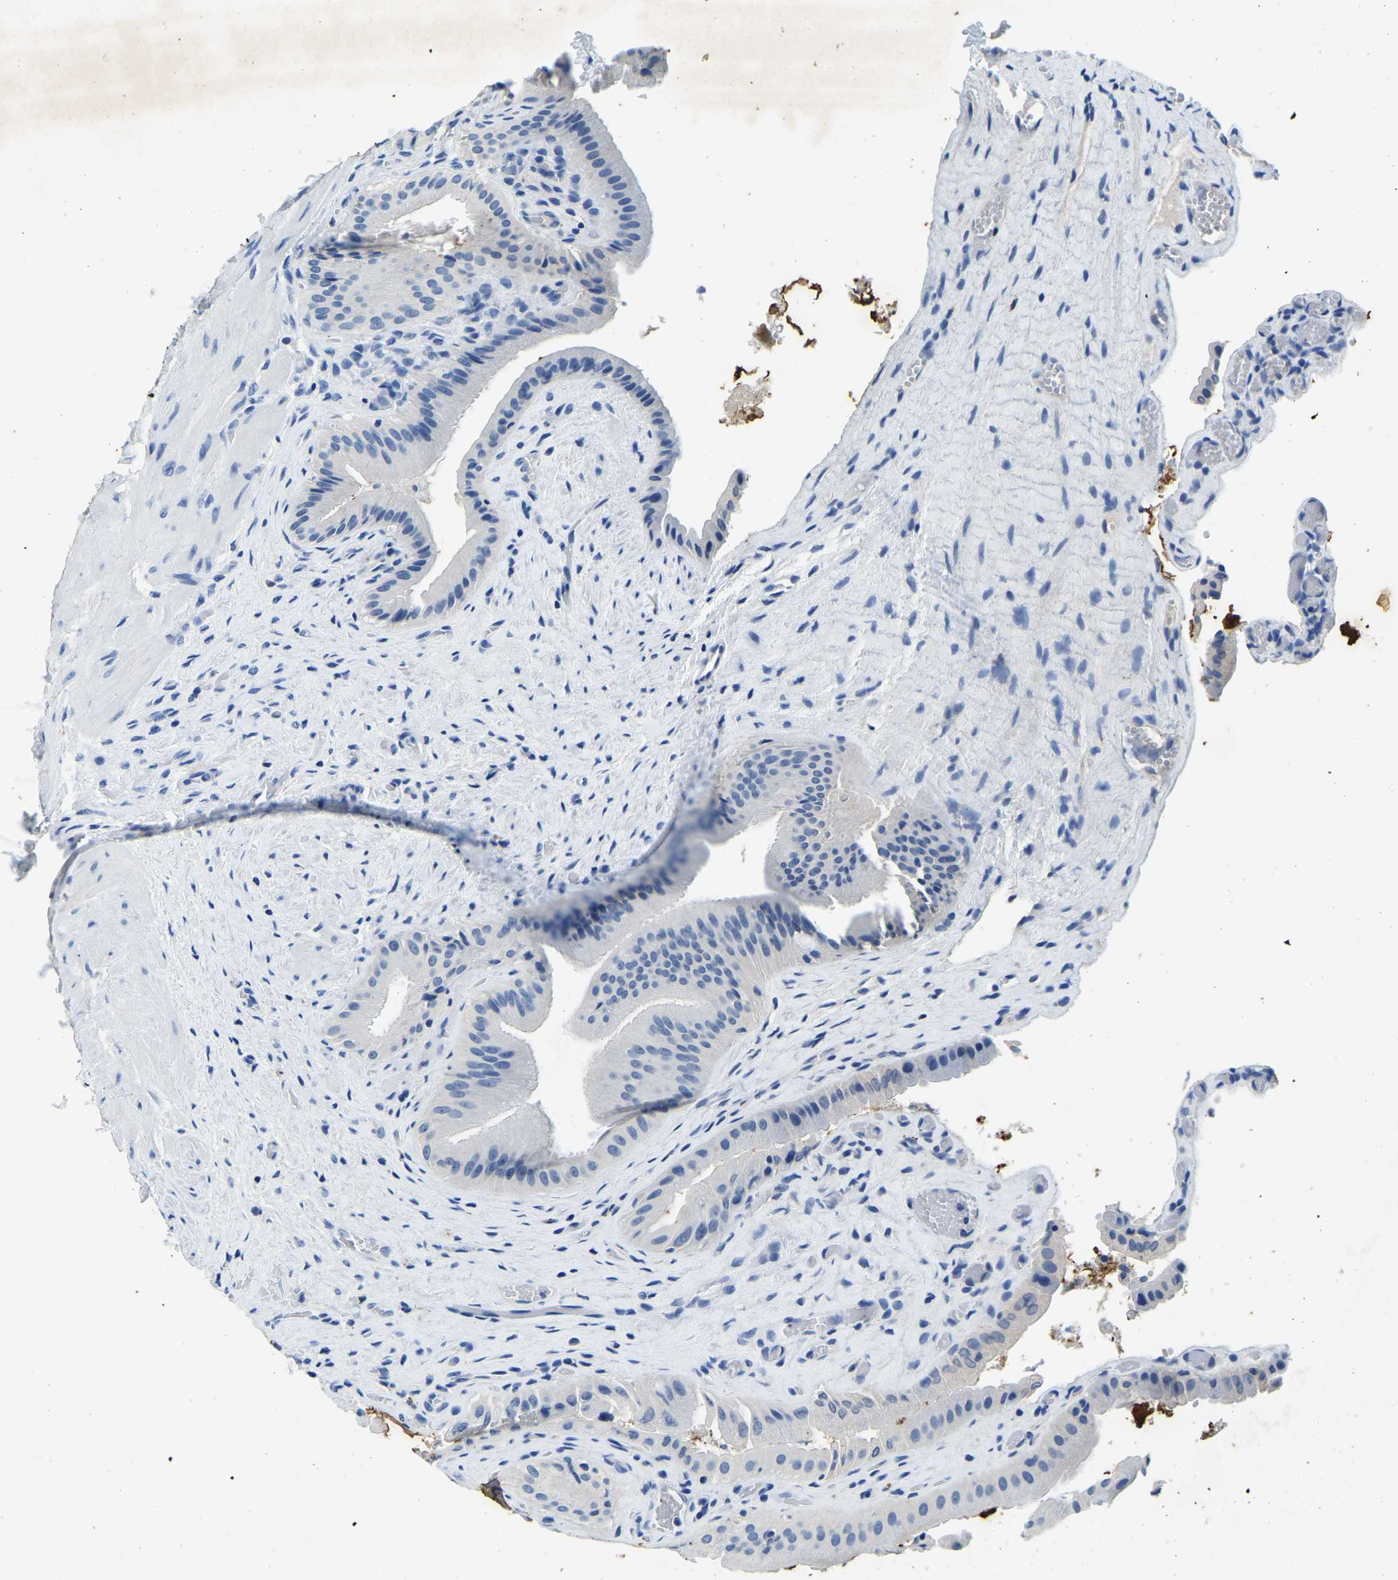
{"staining": {"intensity": "negative", "quantity": "none", "location": "none"}, "tissue": "gallbladder", "cell_type": "Glandular cells", "image_type": "normal", "snomed": [{"axis": "morphology", "description": "Normal tissue, NOS"}, {"axis": "topography", "description": "Gallbladder"}], "caption": "This is a photomicrograph of immunohistochemistry (IHC) staining of unremarkable gallbladder, which shows no expression in glandular cells.", "gene": "UBN2", "patient": {"sex": "male", "age": 49}}